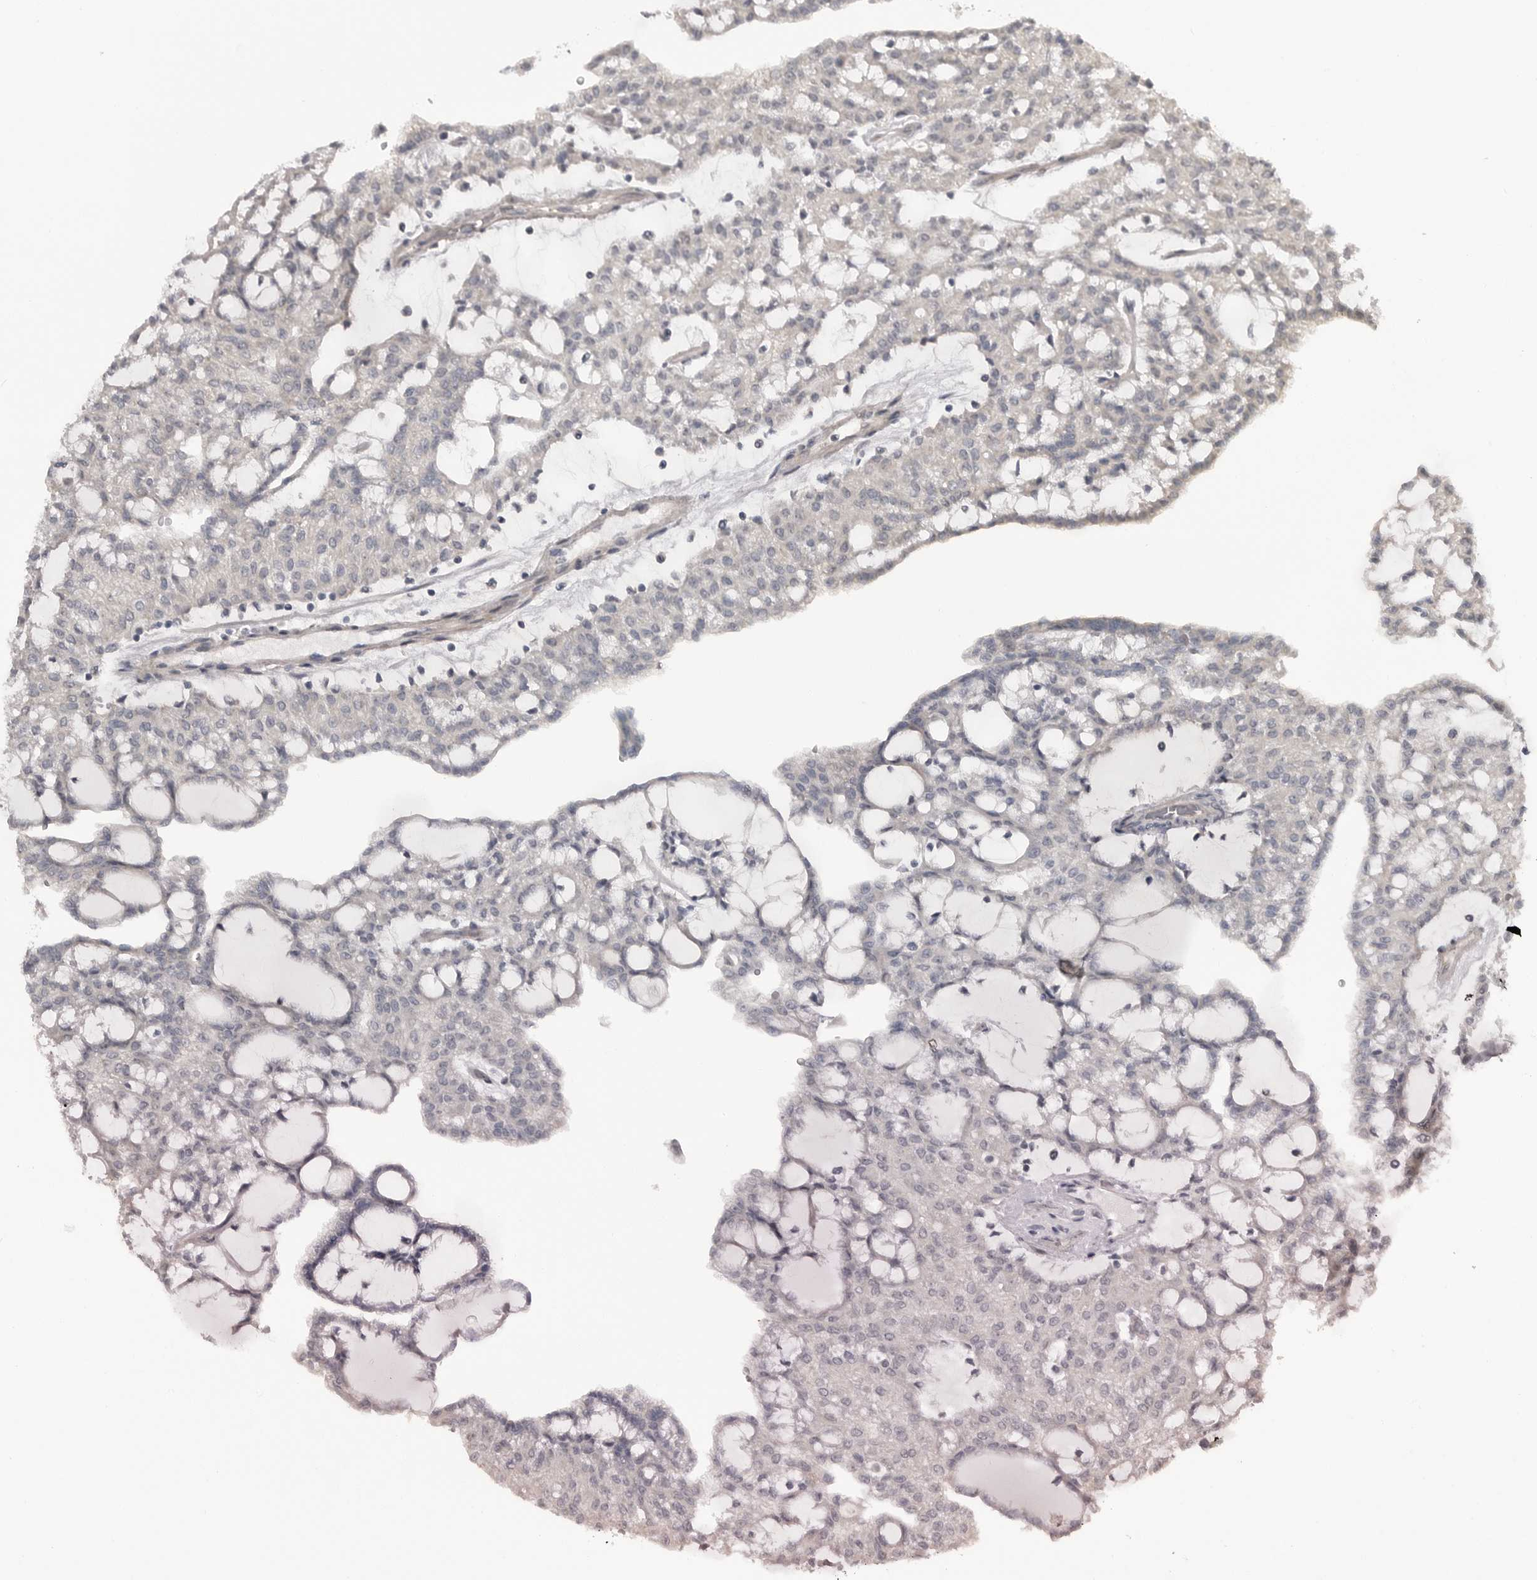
{"staining": {"intensity": "negative", "quantity": "none", "location": "none"}, "tissue": "renal cancer", "cell_type": "Tumor cells", "image_type": "cancer", "snomed": [{"axis": "morphology", "description": "Adenocarcinoma, NOS"}, {"axis": "topography", "description": "Kidney"}], "caption": "Human renal cancer stained for a protein using immunohistochemistry (IHC) shows no staining in tumor cells.", "gene": "PDCL", "patient": {"sex": "male", "age": 63}}